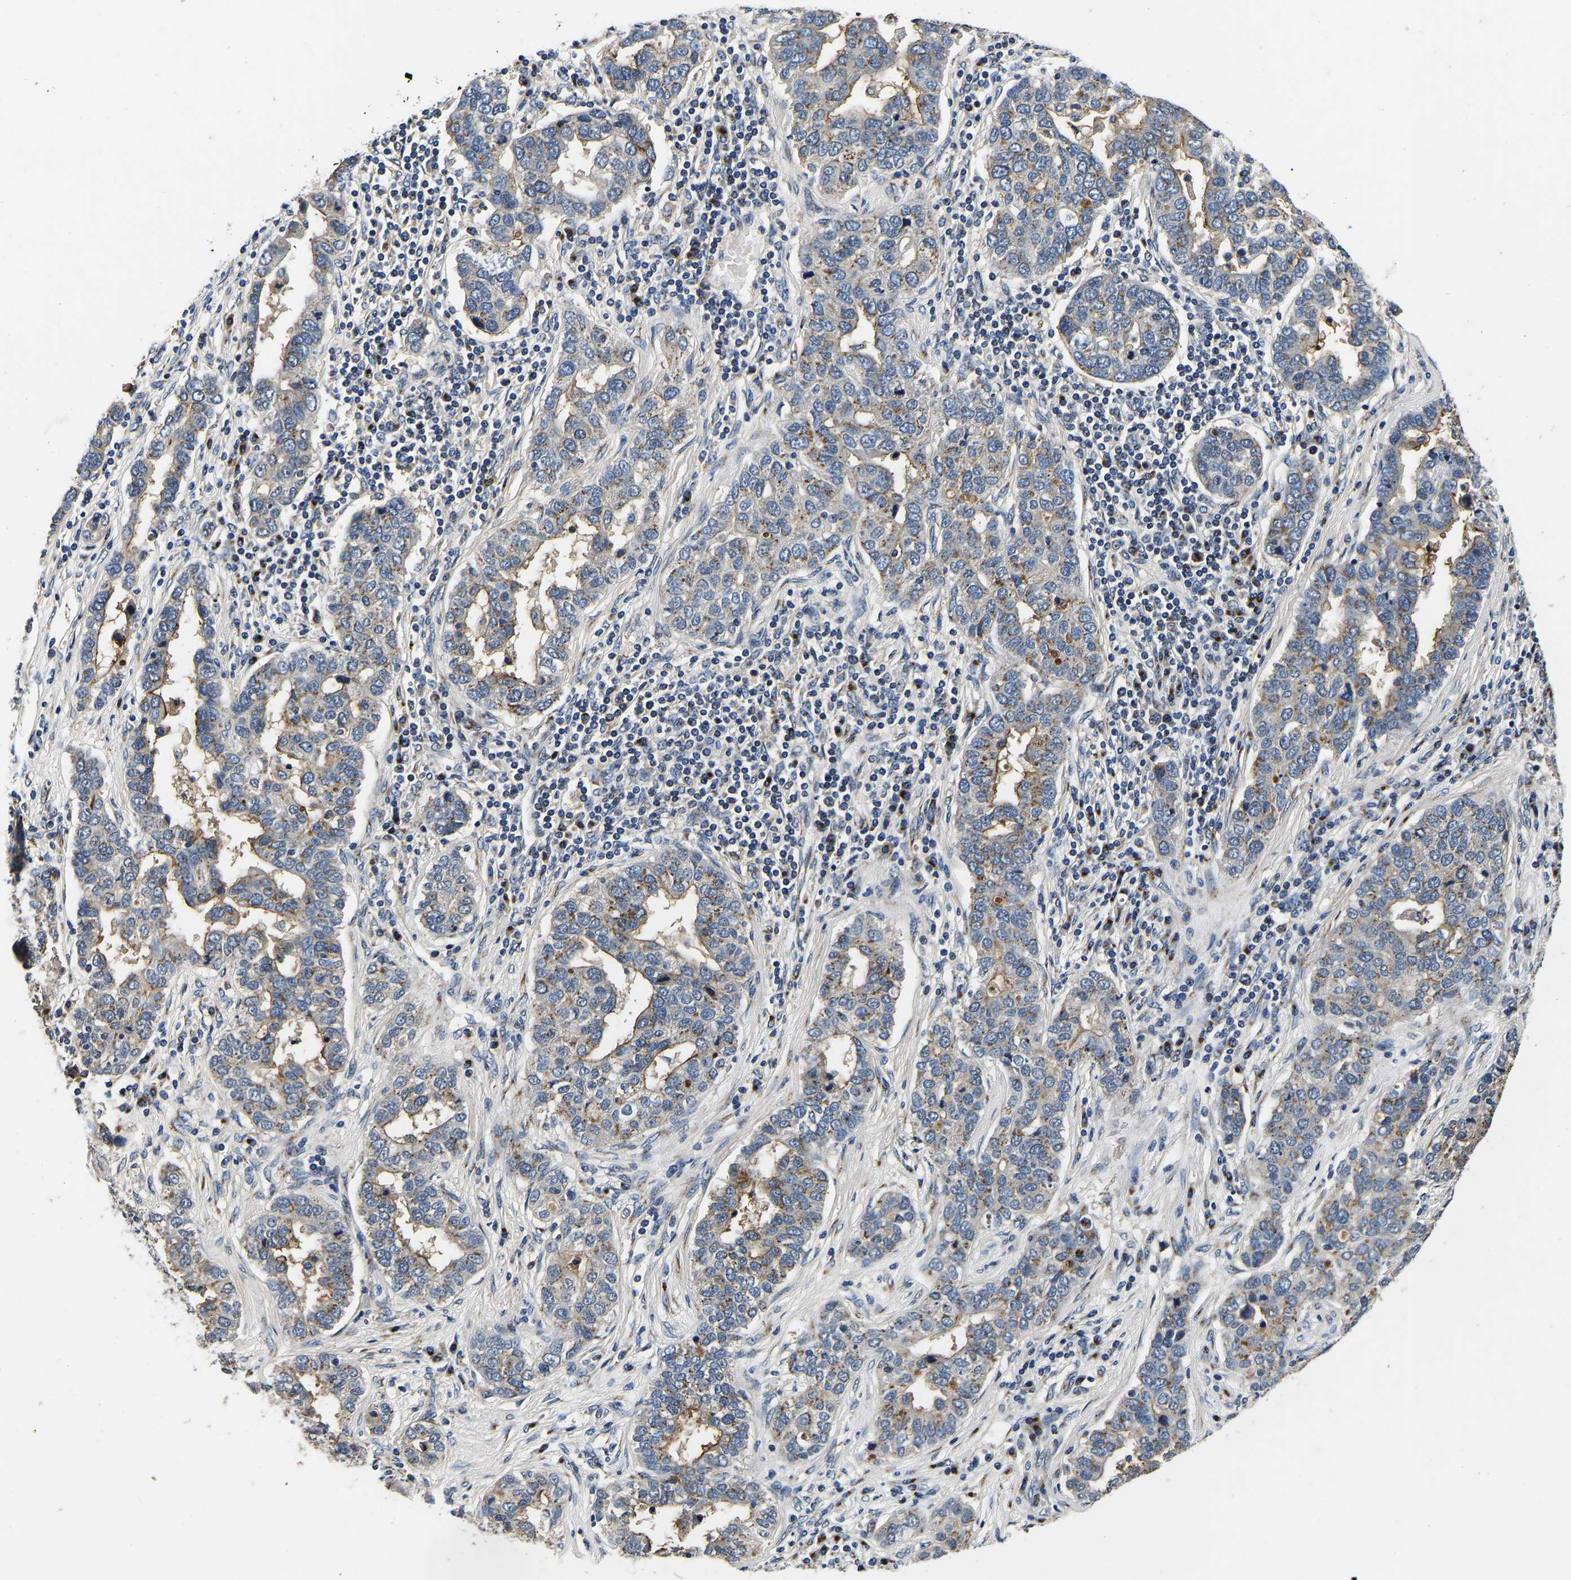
{"staining": {"intensity": "moderate", "quantity": "25%-75%", "location": "cytoplasmic/membranous"}, "tissue": "pancreatic cancer", "cell_type": "Tumor cells", "image_type": "cancer", "snomed": [{"axis": "morphology", "description": "Adenocarcinoma, NOS"}, {"axis": "topography", "description": "Pancreas"}], "caption": "The immunohistochemical stain shows moderate cytoplasmic/membranous staining in tumor cells of pancreatic cancer (adenocarcinoma) tissue.", "gene": "RABAC1", "patient": {"sex": "female", "age": 61}}